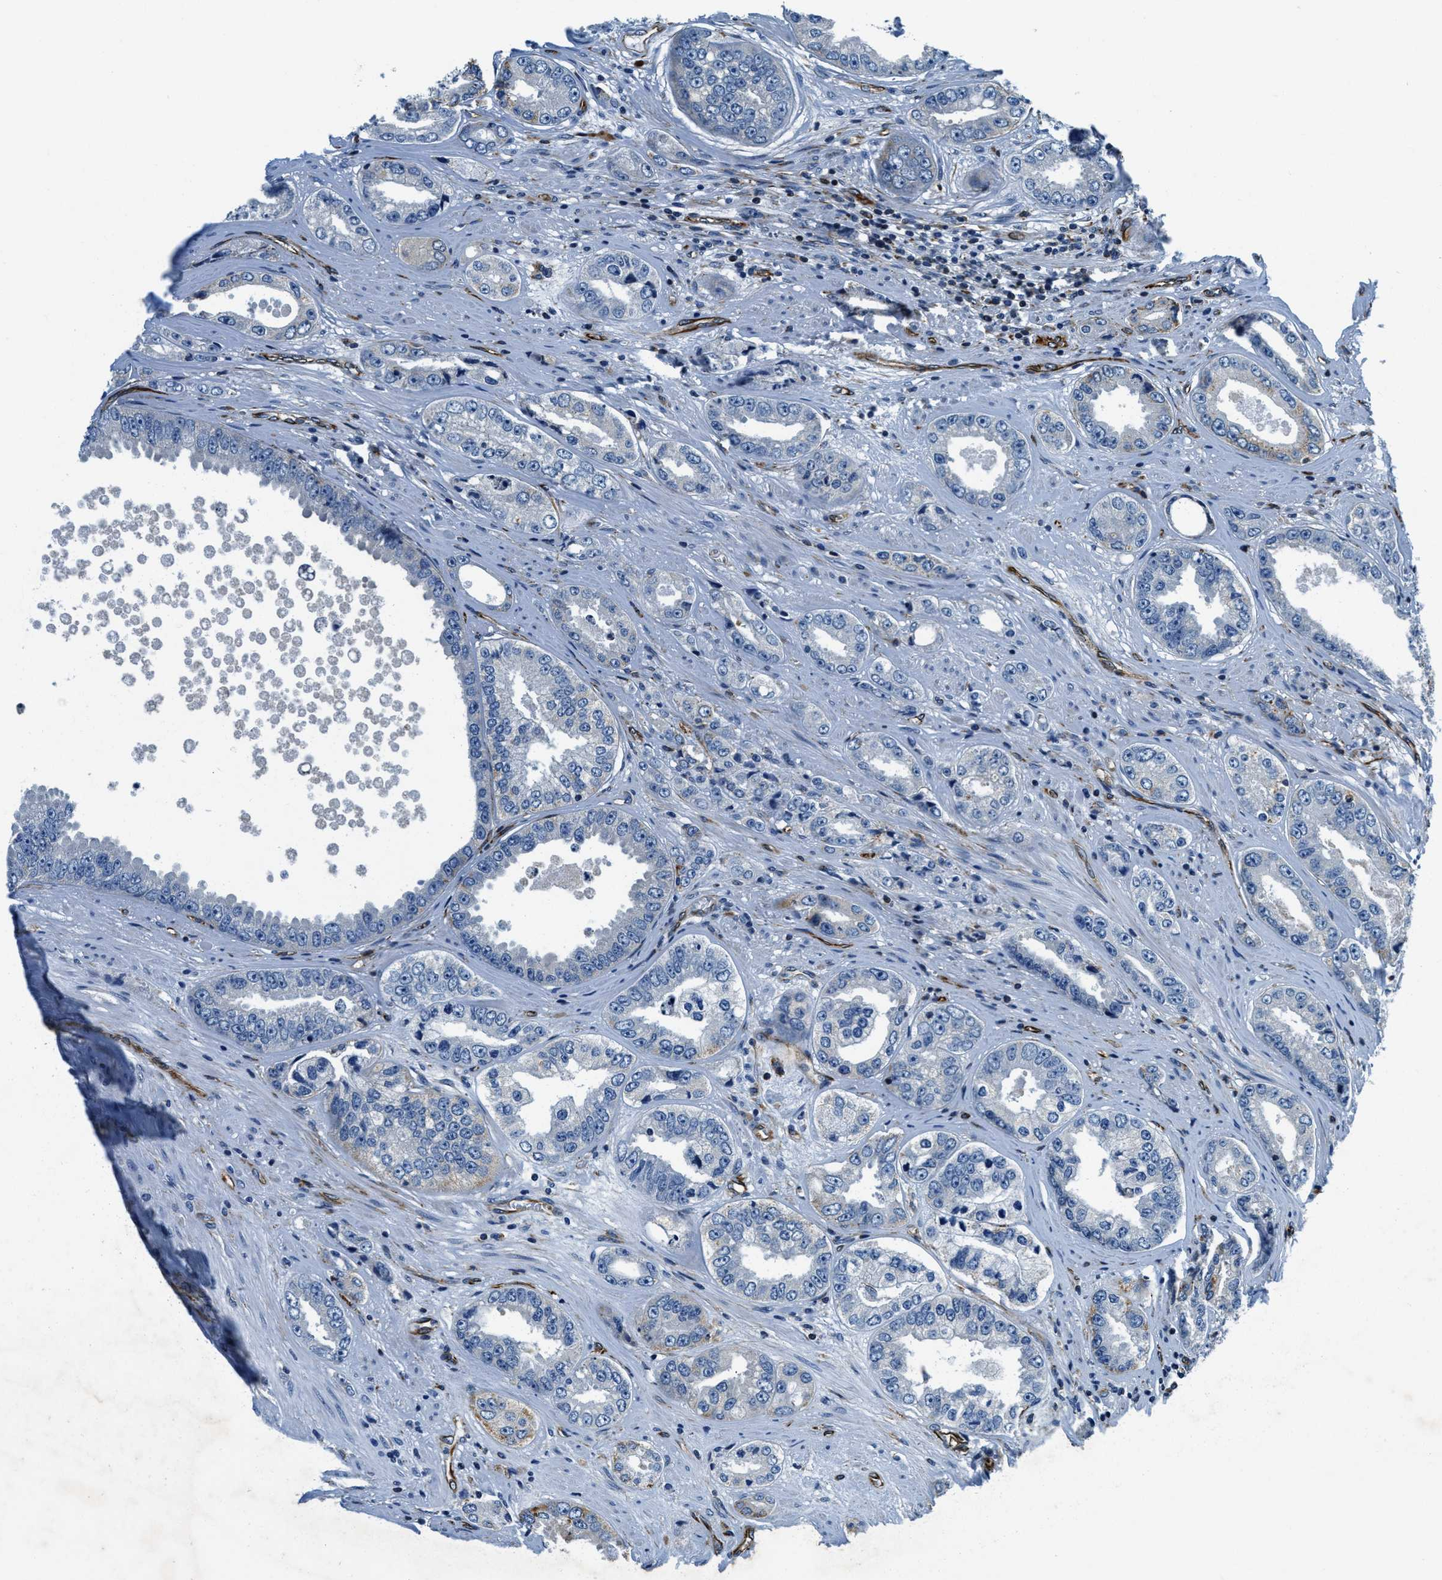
{"staining": {"intensity": "negative", "quantity": "none", "location": "none"}, "tissue": "prostate cancer", "cell_type": "Tumor cells", "image_type": "cancer", "snomed": [{"axis": "morphology", "description": "Adenocarcinoma, High grade"}, {"axis": "topography", "description": "Prostate"}], "caption": "This is an immunohistochemistry (IHC) photomicrograph of high-grade adenocarcinoma (prostate). There is no expression in tumor cells.", "gene": "GNS", "patient": {"sex": "male", "age": 61}}